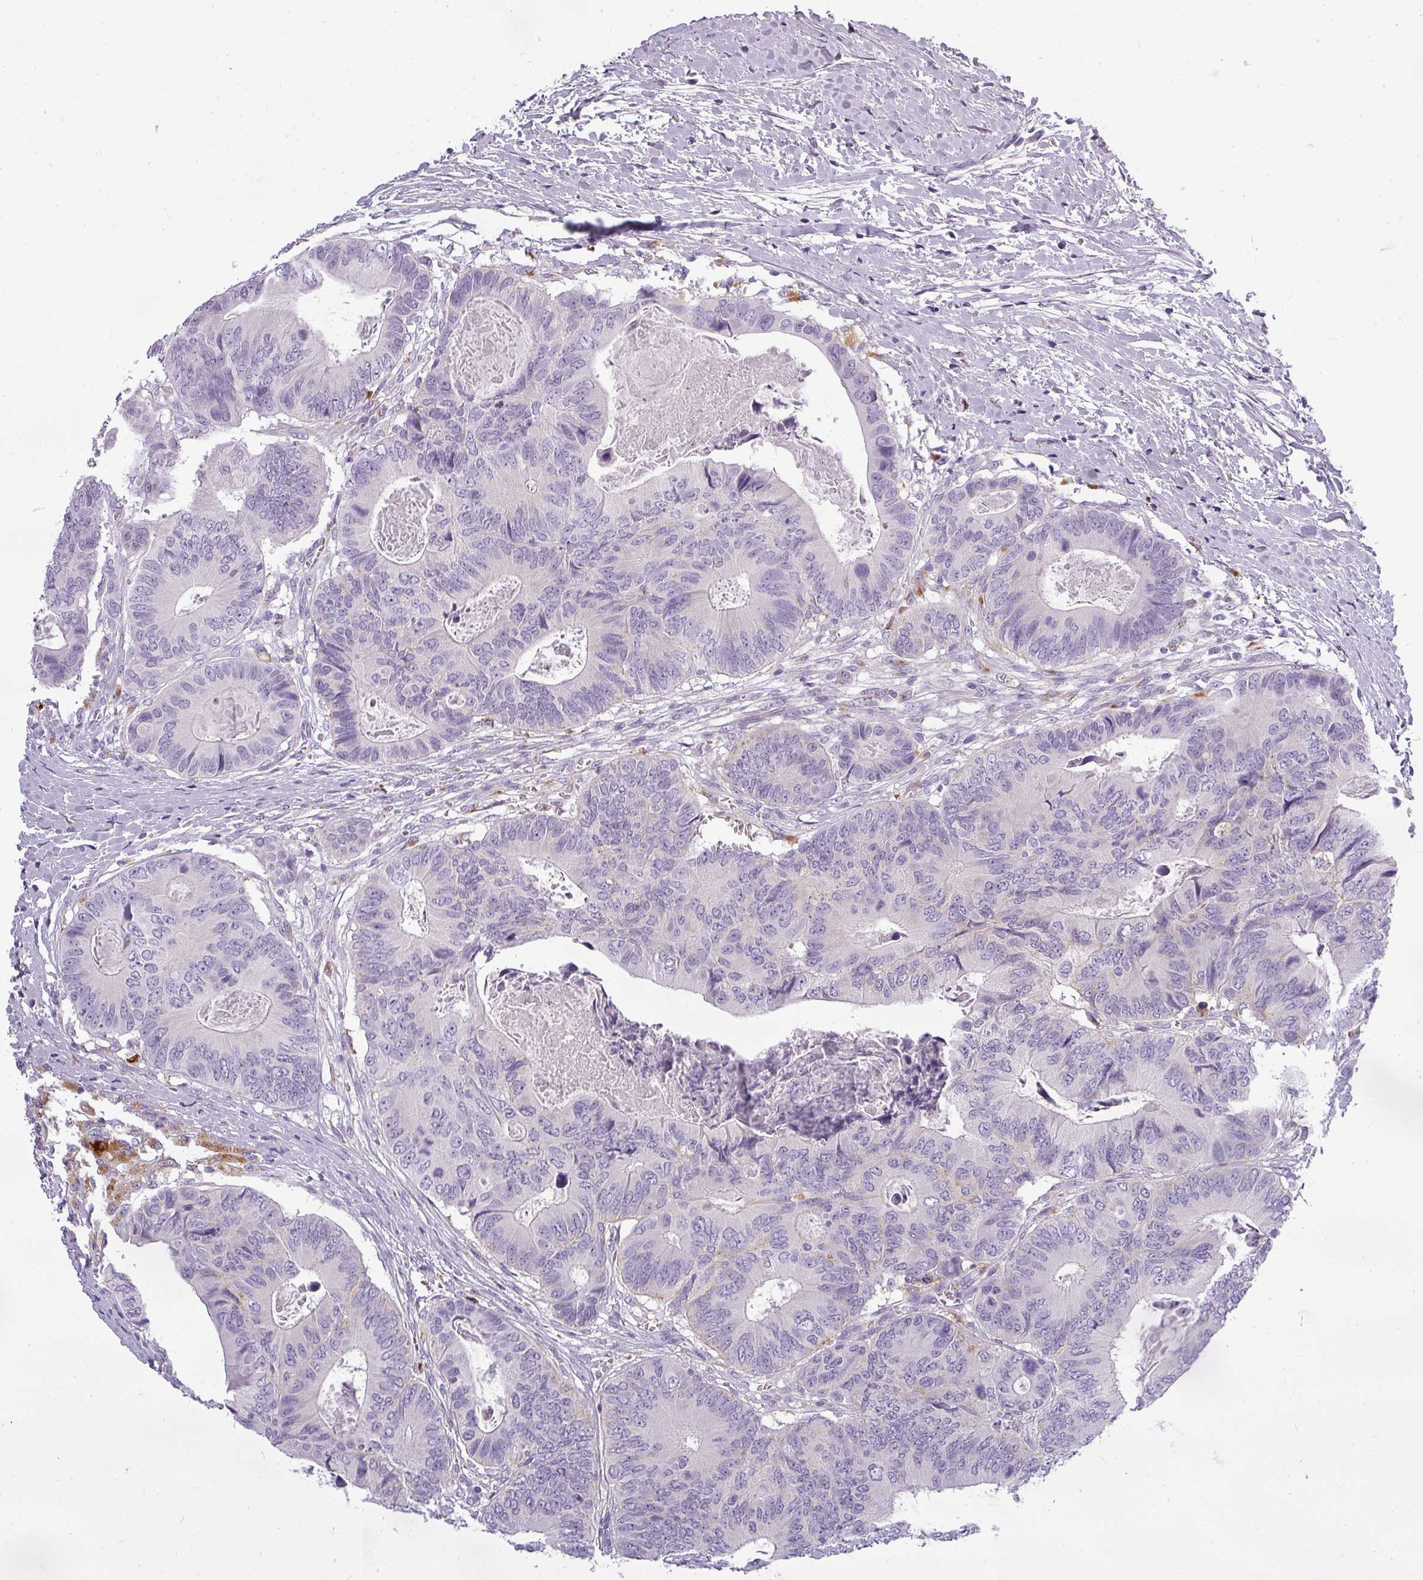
{"staining": {"intensity": "negative", "quantity": "none", "location": "none"}, "tissue": "colorectal cancer", "cell_type": "Tumor cells", "image_type": "cancer", "snomed": [{"axis": "morphology", "description": "Adenocarcinoma, NOS"}, {"axis": "topography", "description": "Colon"}], "caption": "Adenocarcinoma (colorectal) was stained to show a protein in brown. There is no significant expression in tumor cells.", "gene": "ATP6V1D", "patient": {"sex": "male", "age": 85}}